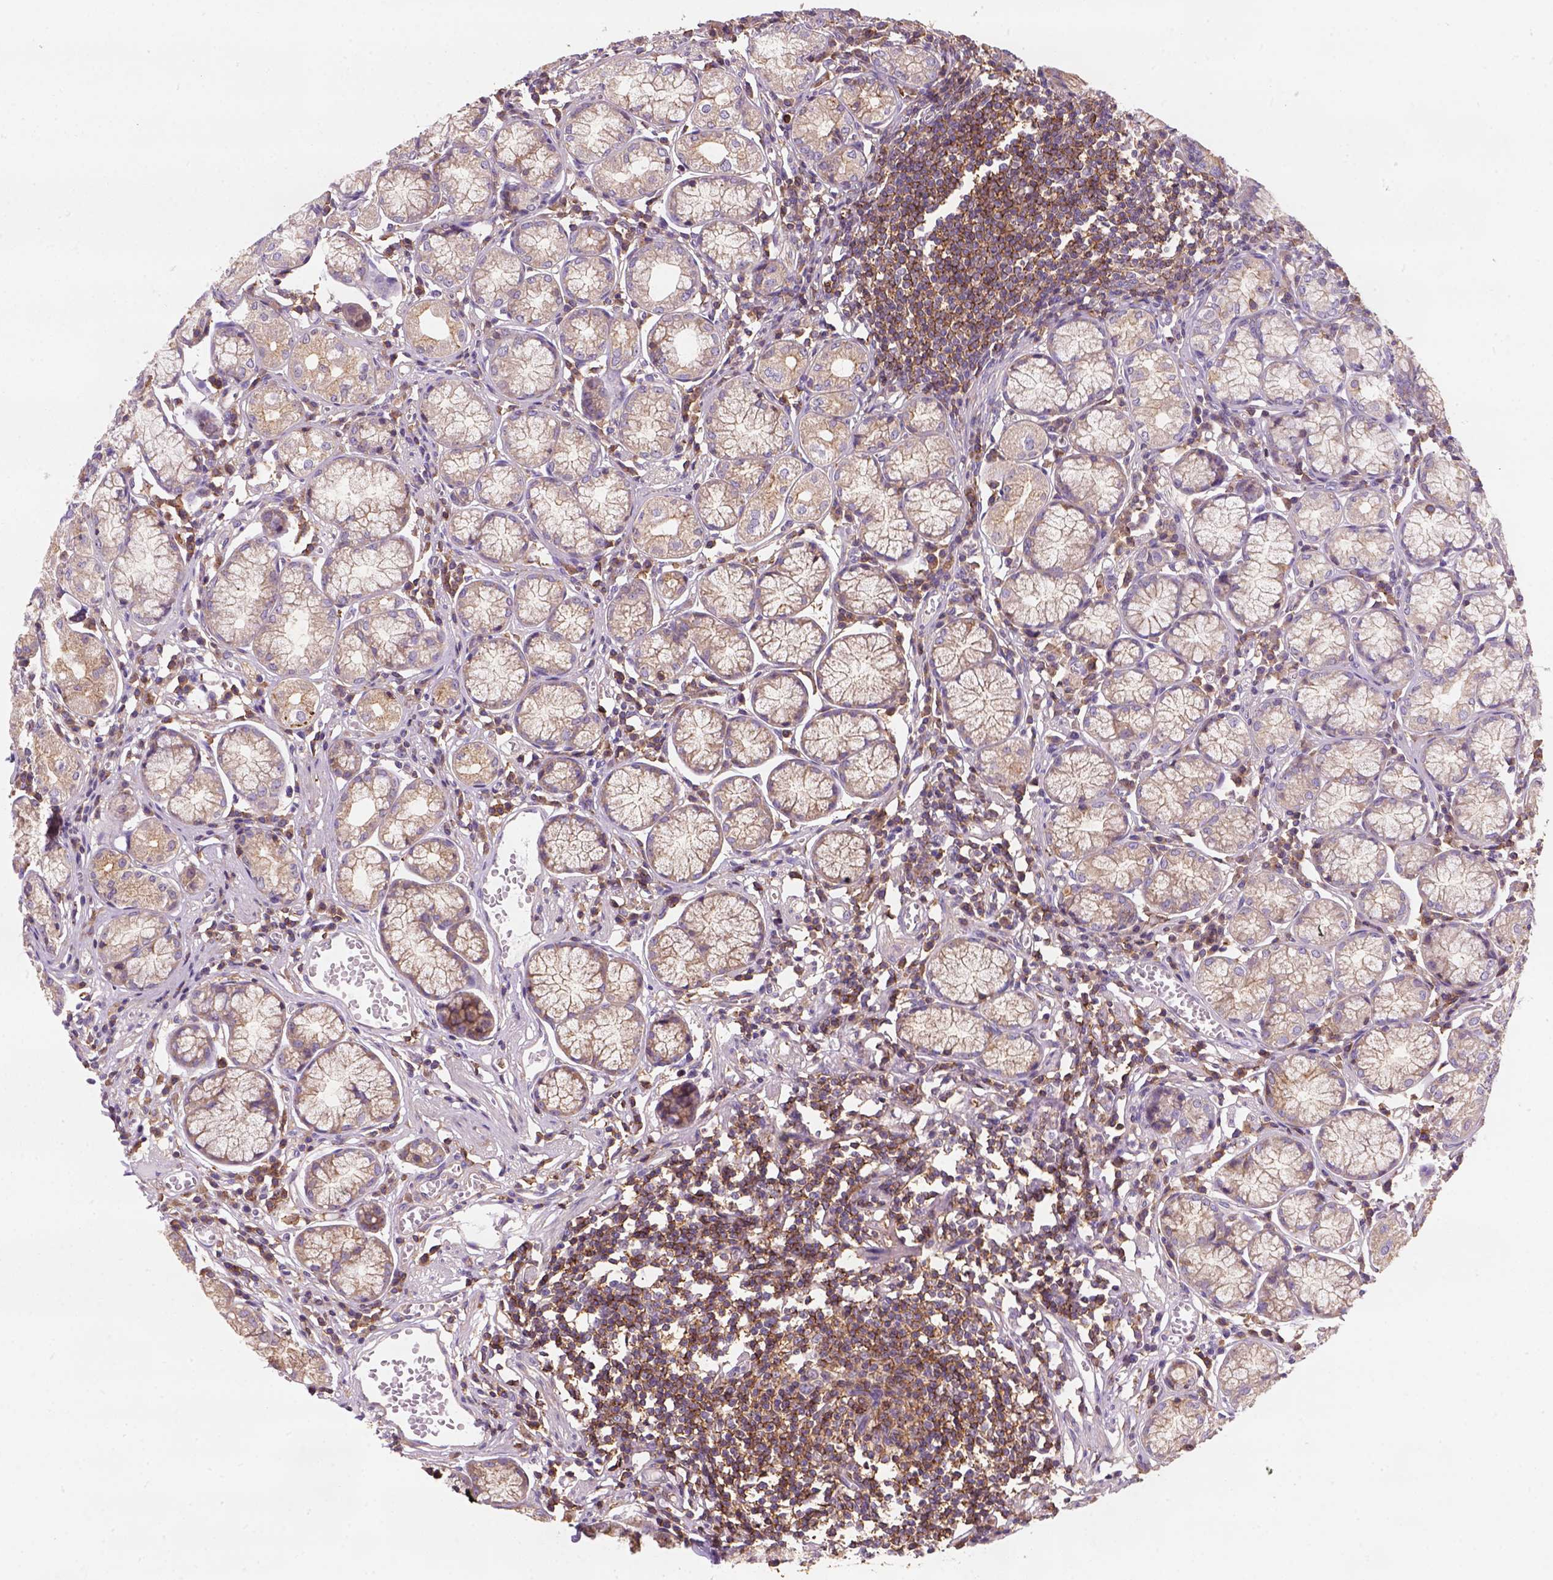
{"staining": {"intensity": "moderate", "quantity": ">75%", "location": "cytoplasmic/membranous"}, "tissue": "stomach", "cell_type": "Glandular cells", "image_type": "normal", "snomed": [{"axis": "morphology", "description": "Normal tissue, NOS"}, {"axis": "topography", "description": "Stomach"}], "caption": "Human stomach stained for a protein (brown) exhibits moderate cytoplasmic/membranous positive expression in approximately >75% of glandular cells.", "gene": "GPRC5D", "patient": {"sex": "male", "age": 55}}